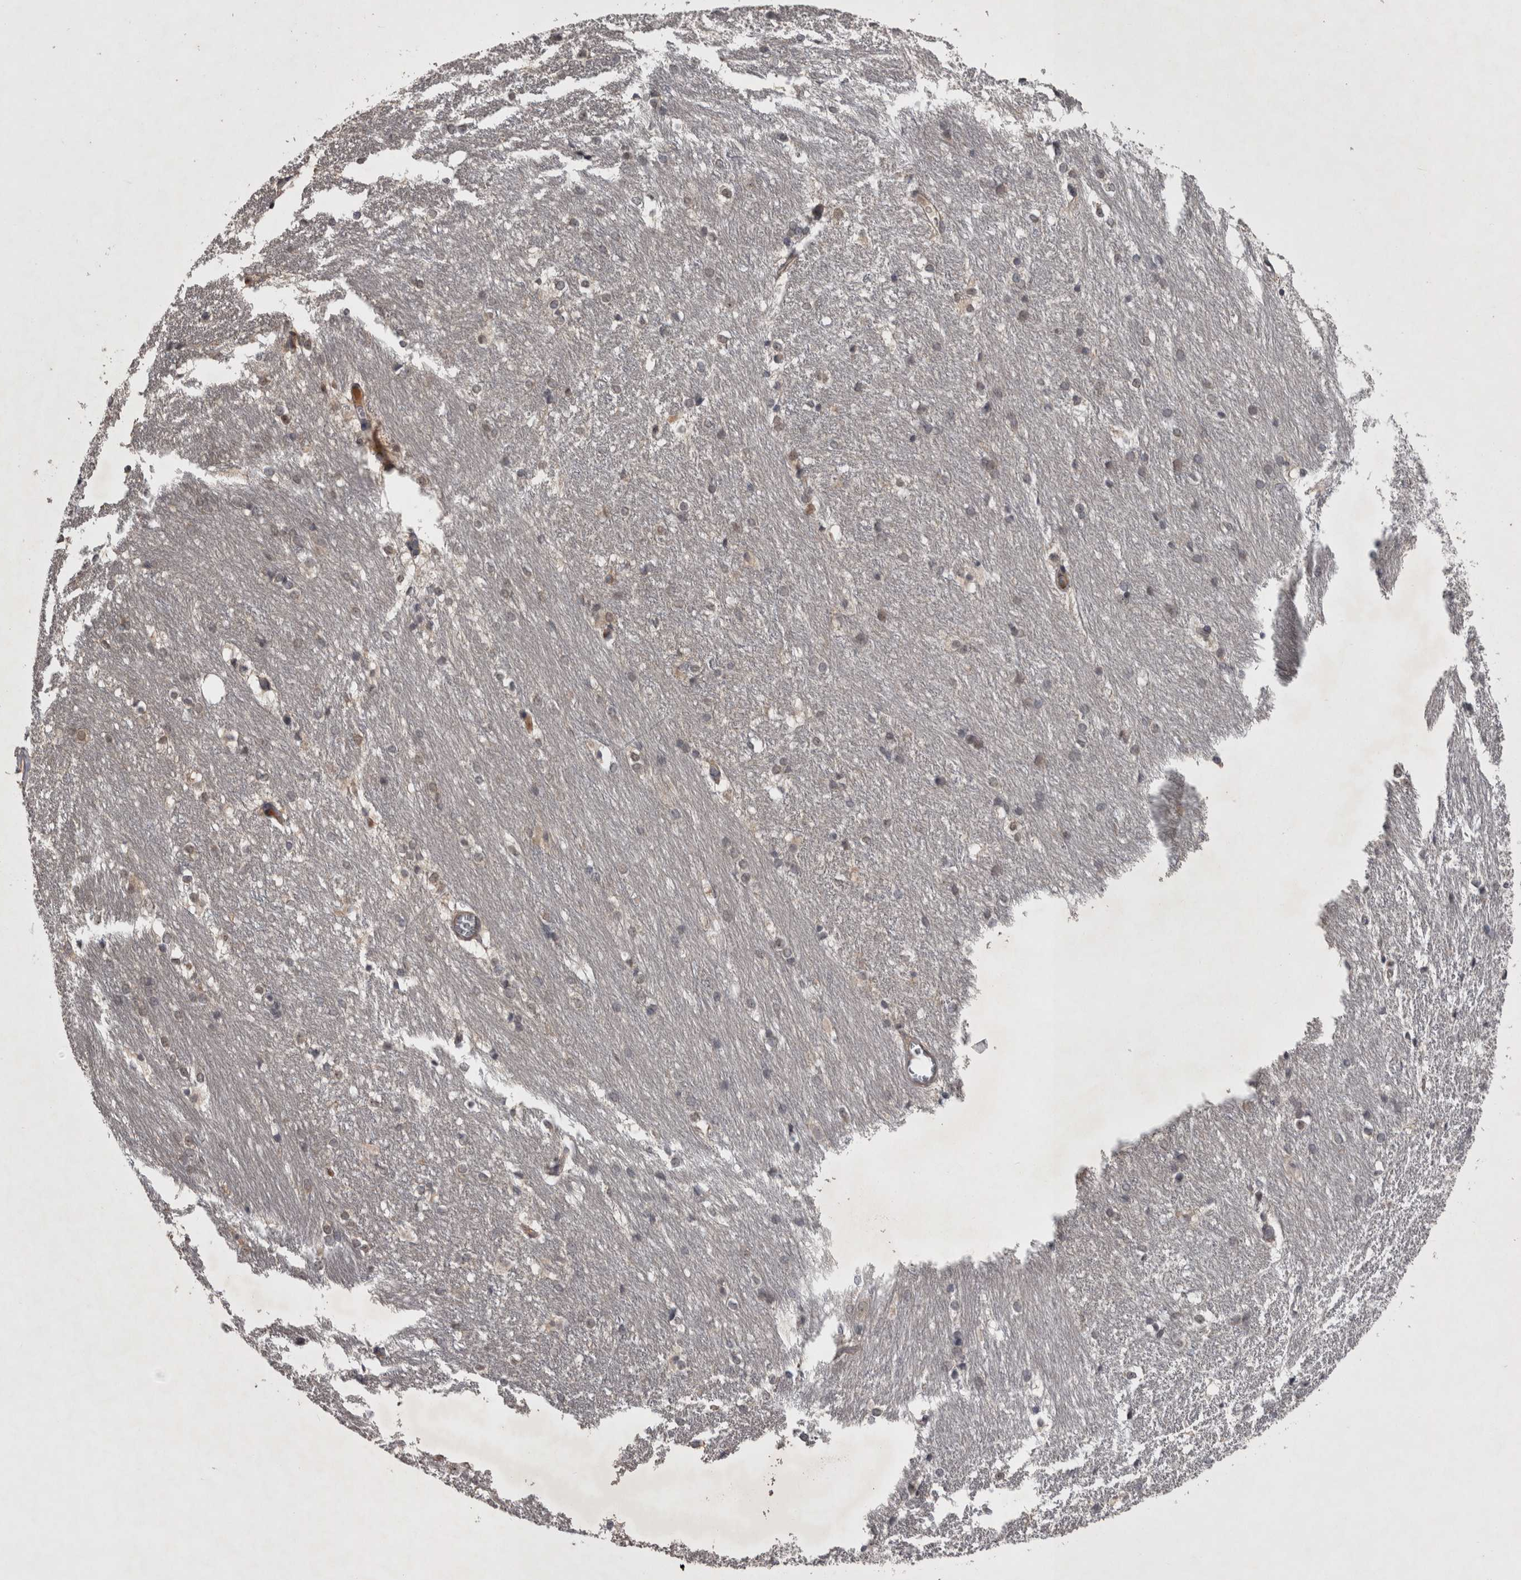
{"staining": {"intensity": "weak", "quantity": "<25%", "location": "cytoplasmic/membranous"}, "tissue": "caudate", "cell_type": "Glial cells", "image_type": "normal", "snomed": [{"axis": "morphology", "description": "Normal tissue, NOS"}, {"axis": "topography", "description": "Lateral ventricle wall"}], "caption": "This is a micrograph of immunohistochemistry (IHC) staining of normal caudate, which shows no positivity in glial cells.", "gene": "ZNF114", "patient": {"sex": "female", "age": 19}}